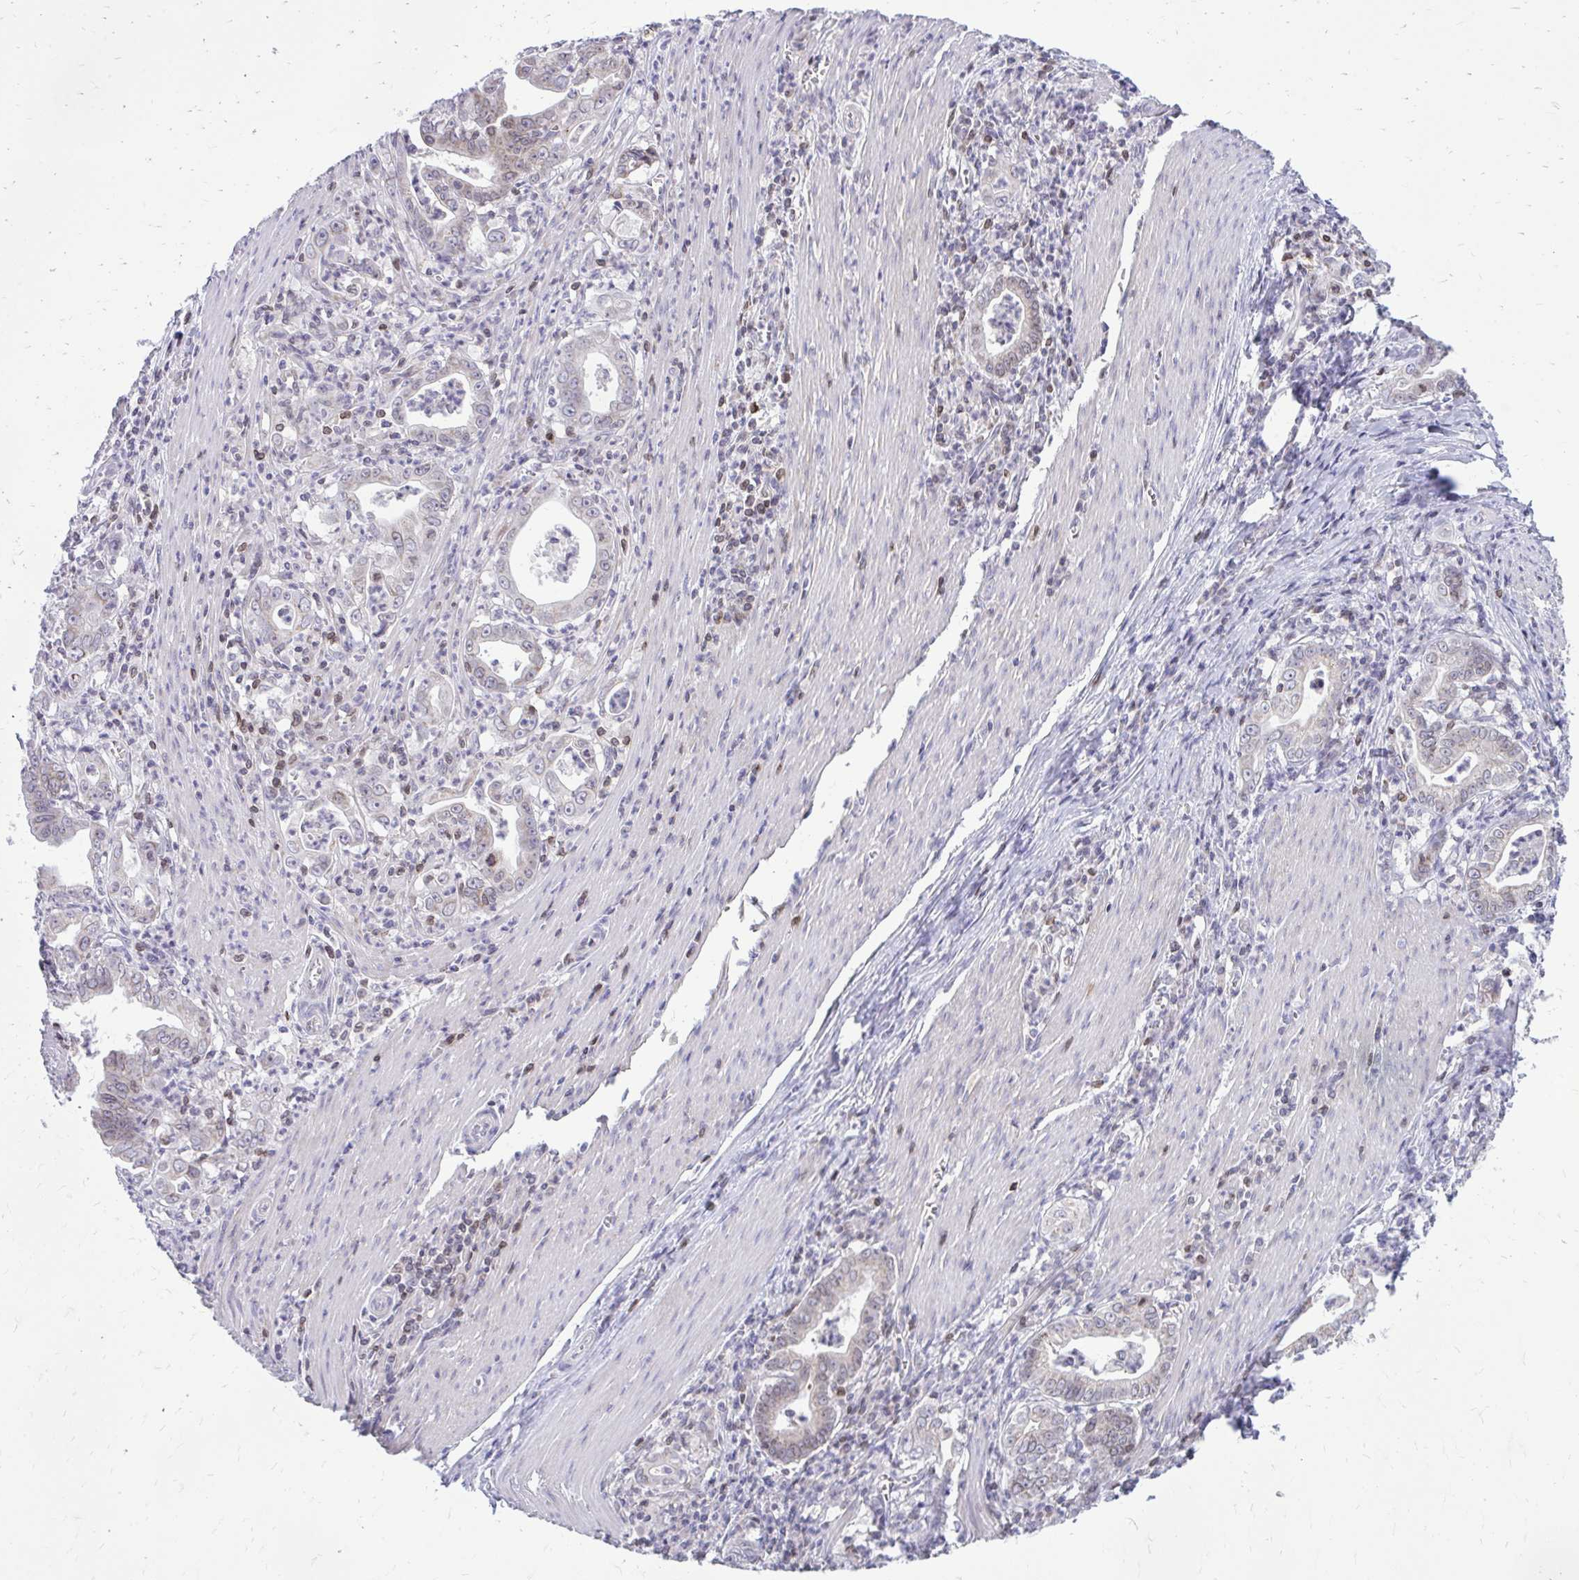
{"staining": {"intensity": "negative", "quantity": "none", "location": "none"}, "tissue": "stomach cancer", "cell_type": "Tumor cells", "image_type": "cancer", "snomed": [{"axis": "morphology", "description": "Adenocarcinoma, NOS"}, {"axis": "topography", "description": "Stomach, upper"}], "caption": "Immunohistochemical staining of human stomach adenocarcinoma displays no significant expression in tumor cells. (DAB (3,3'-diaminobenzidine) immunohistochemistry (IHC) visualized using brightfield microscopy, high magnification).", "gene": "RPS6KA2", "patient": {"sex": "female", "age": 79}}